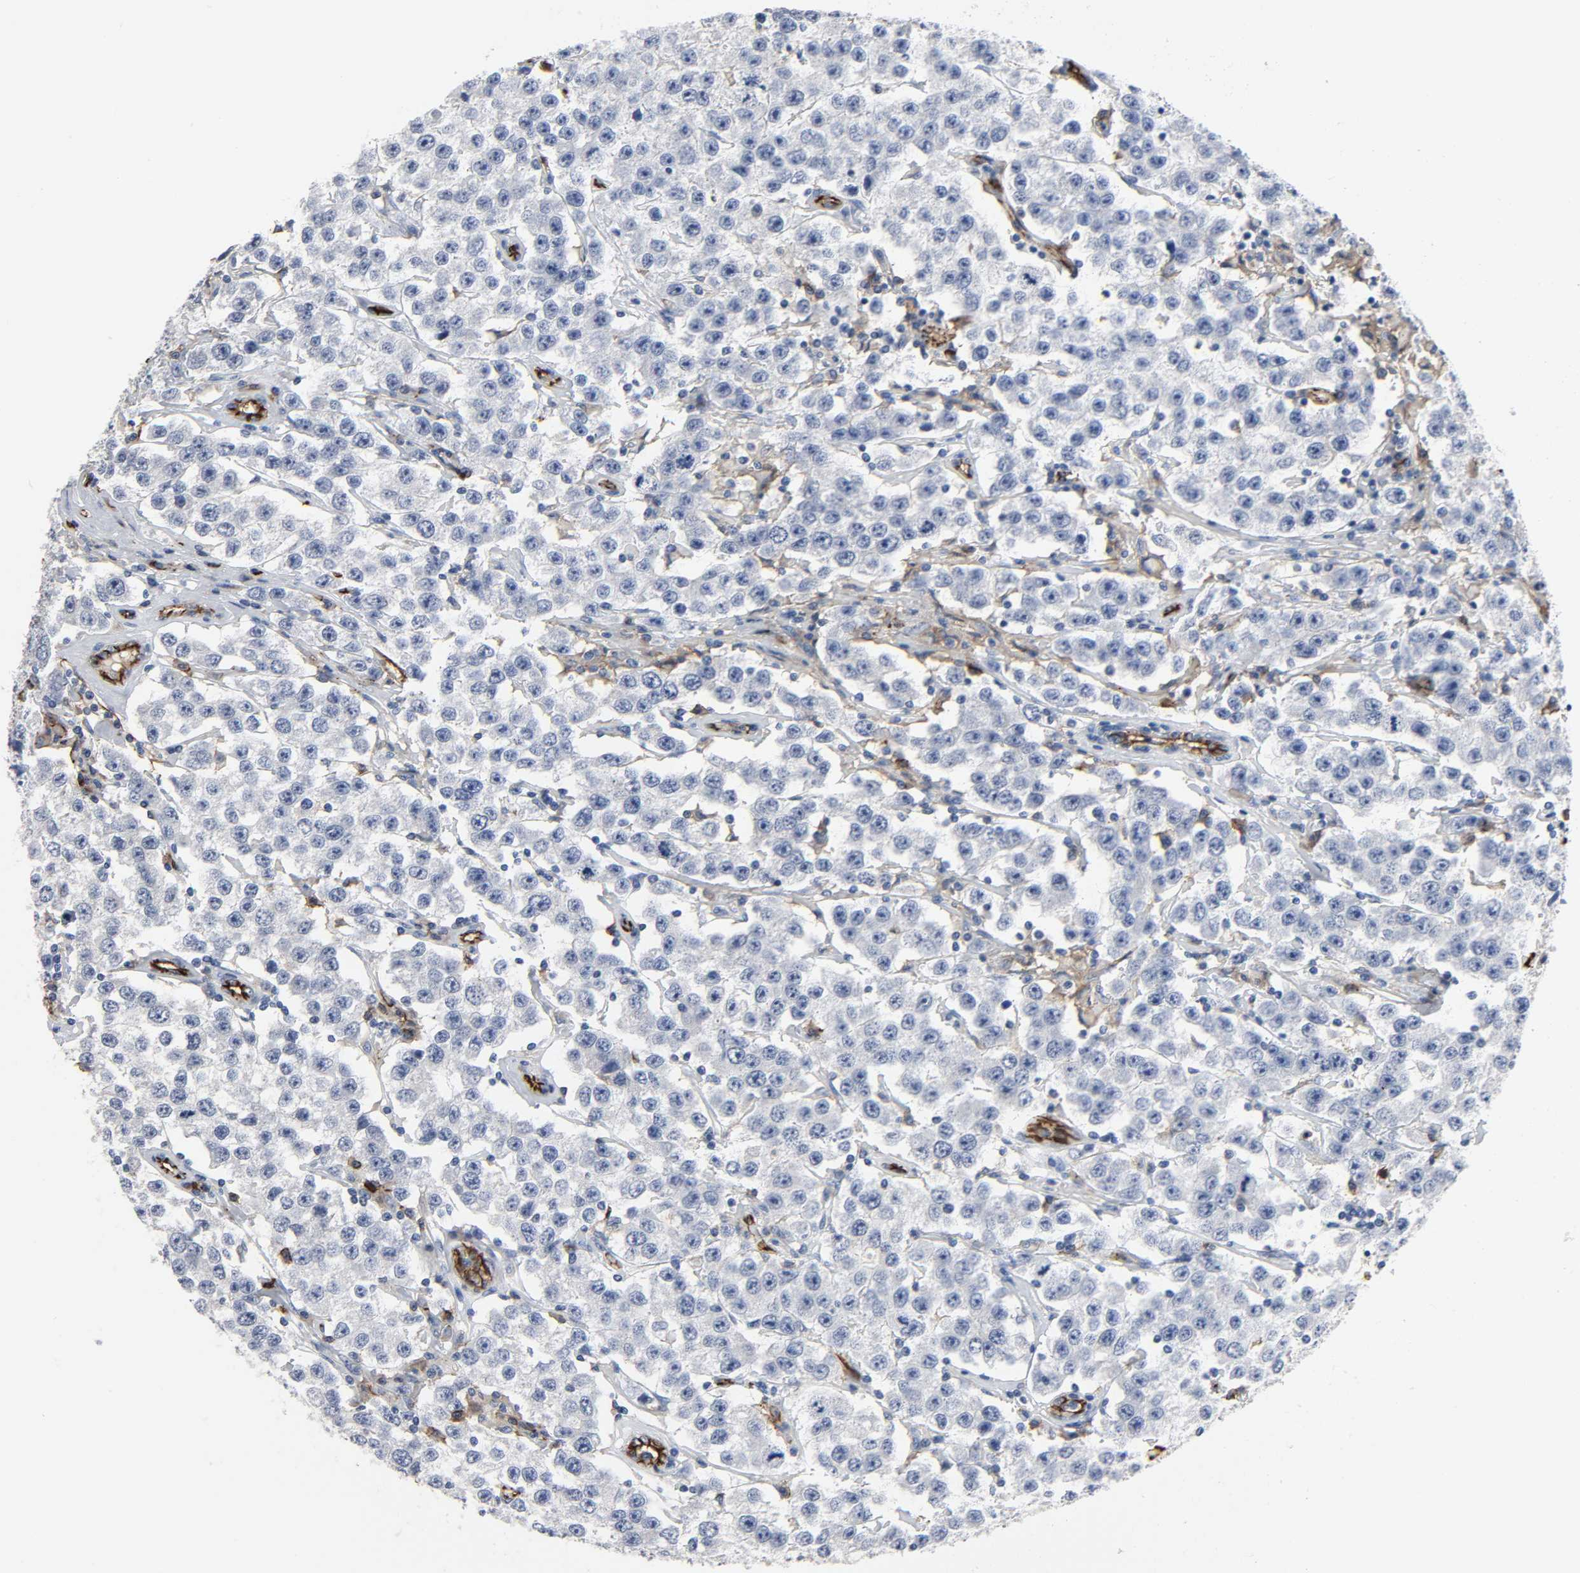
{"staining": {"intensity": "negative", "quantity": "none", "location": "none"}, "tissue": "testis cancer", "cell_type": "Tumor cells", "image_type": "cancer", "snomed": [{"axis": "morphology", "description": "Seminoma, NOS"}, {"axis": "topography", "description": "Testis"}], "caption": "This is an IHC micrograph of testis cancer. There is no positivity in tumor cells.", "gene": "PECAM1", "patient": {"sex": "male", "age": 52}}